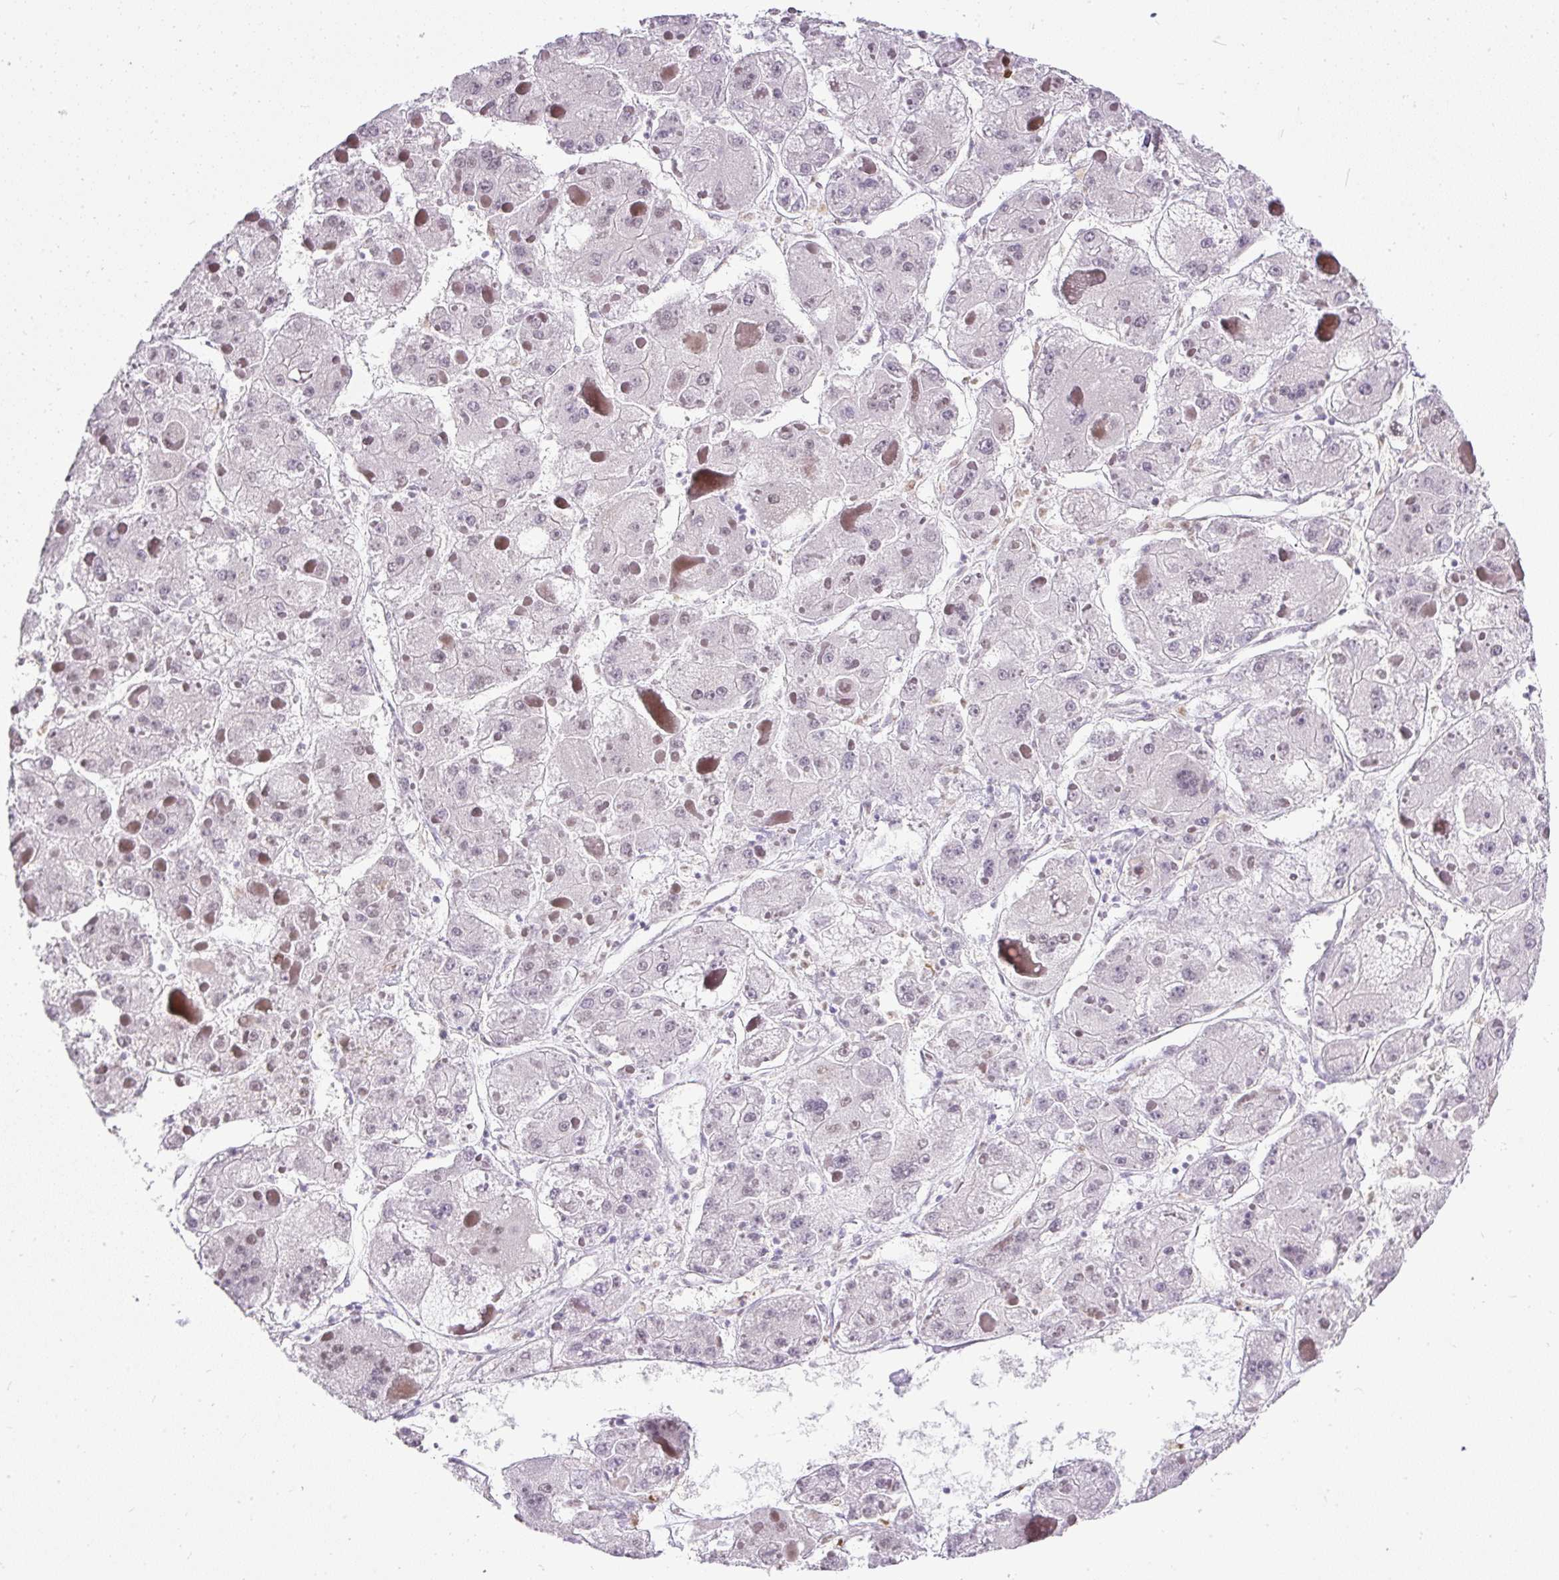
{"staining": {"intensity": "negative", "quantity": "none", "location": "none"}, "tissue": "liver cancer", "cell_type": "Tumor cells", "image_type": "cancer", "snomed": [{"axis": "morphology", "description": "Carcinoma, Hepatocellular, NOS"}, {"axis": "topography", "description": "Liver"}], "caption": "Tumor cells are negative for protein expression in human liver cancer (hepatocellular carcinoma).", "gene": "WNT10B", "patient": {"sex": "female", "age": 73}}